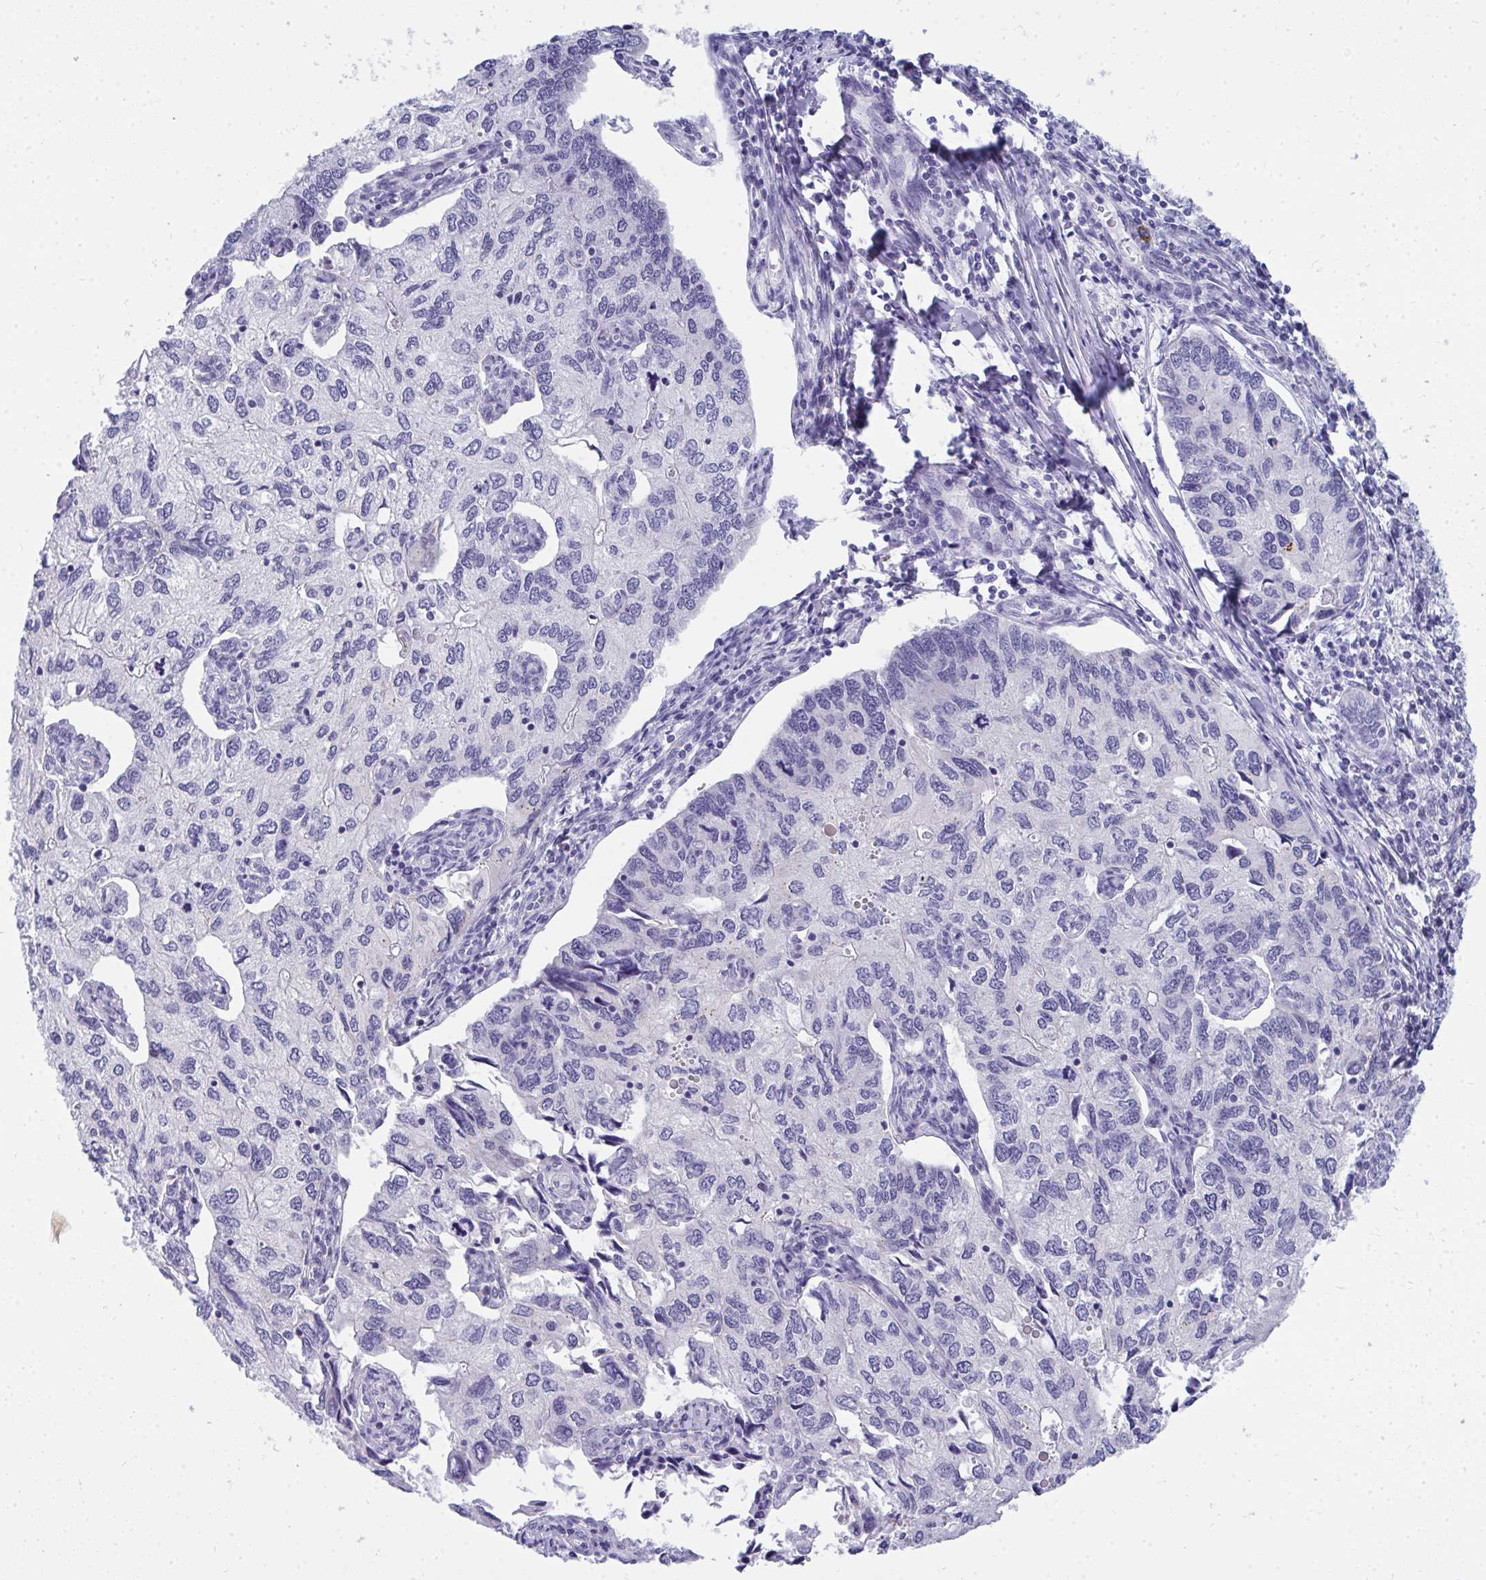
{"staining": {"intensity": "negative", "quantity": "none", "location": "none"}, "tissue": "endometrial cancer", "cell_type": "Tumor cells", "image_type": "cancer", "snomed": [{"axis": "morphology", "description": "Carcinoma, NOS"}, {"axis": "topography", "description": "Uterus"}], "caption": "High power microscopy histopathology image of an IHC micrograph of carcinoma (endometrial), revealing no significant staining in tumor cells.", "gene": "TSBP1", "patient": {"sex": "female", "age": 76}}